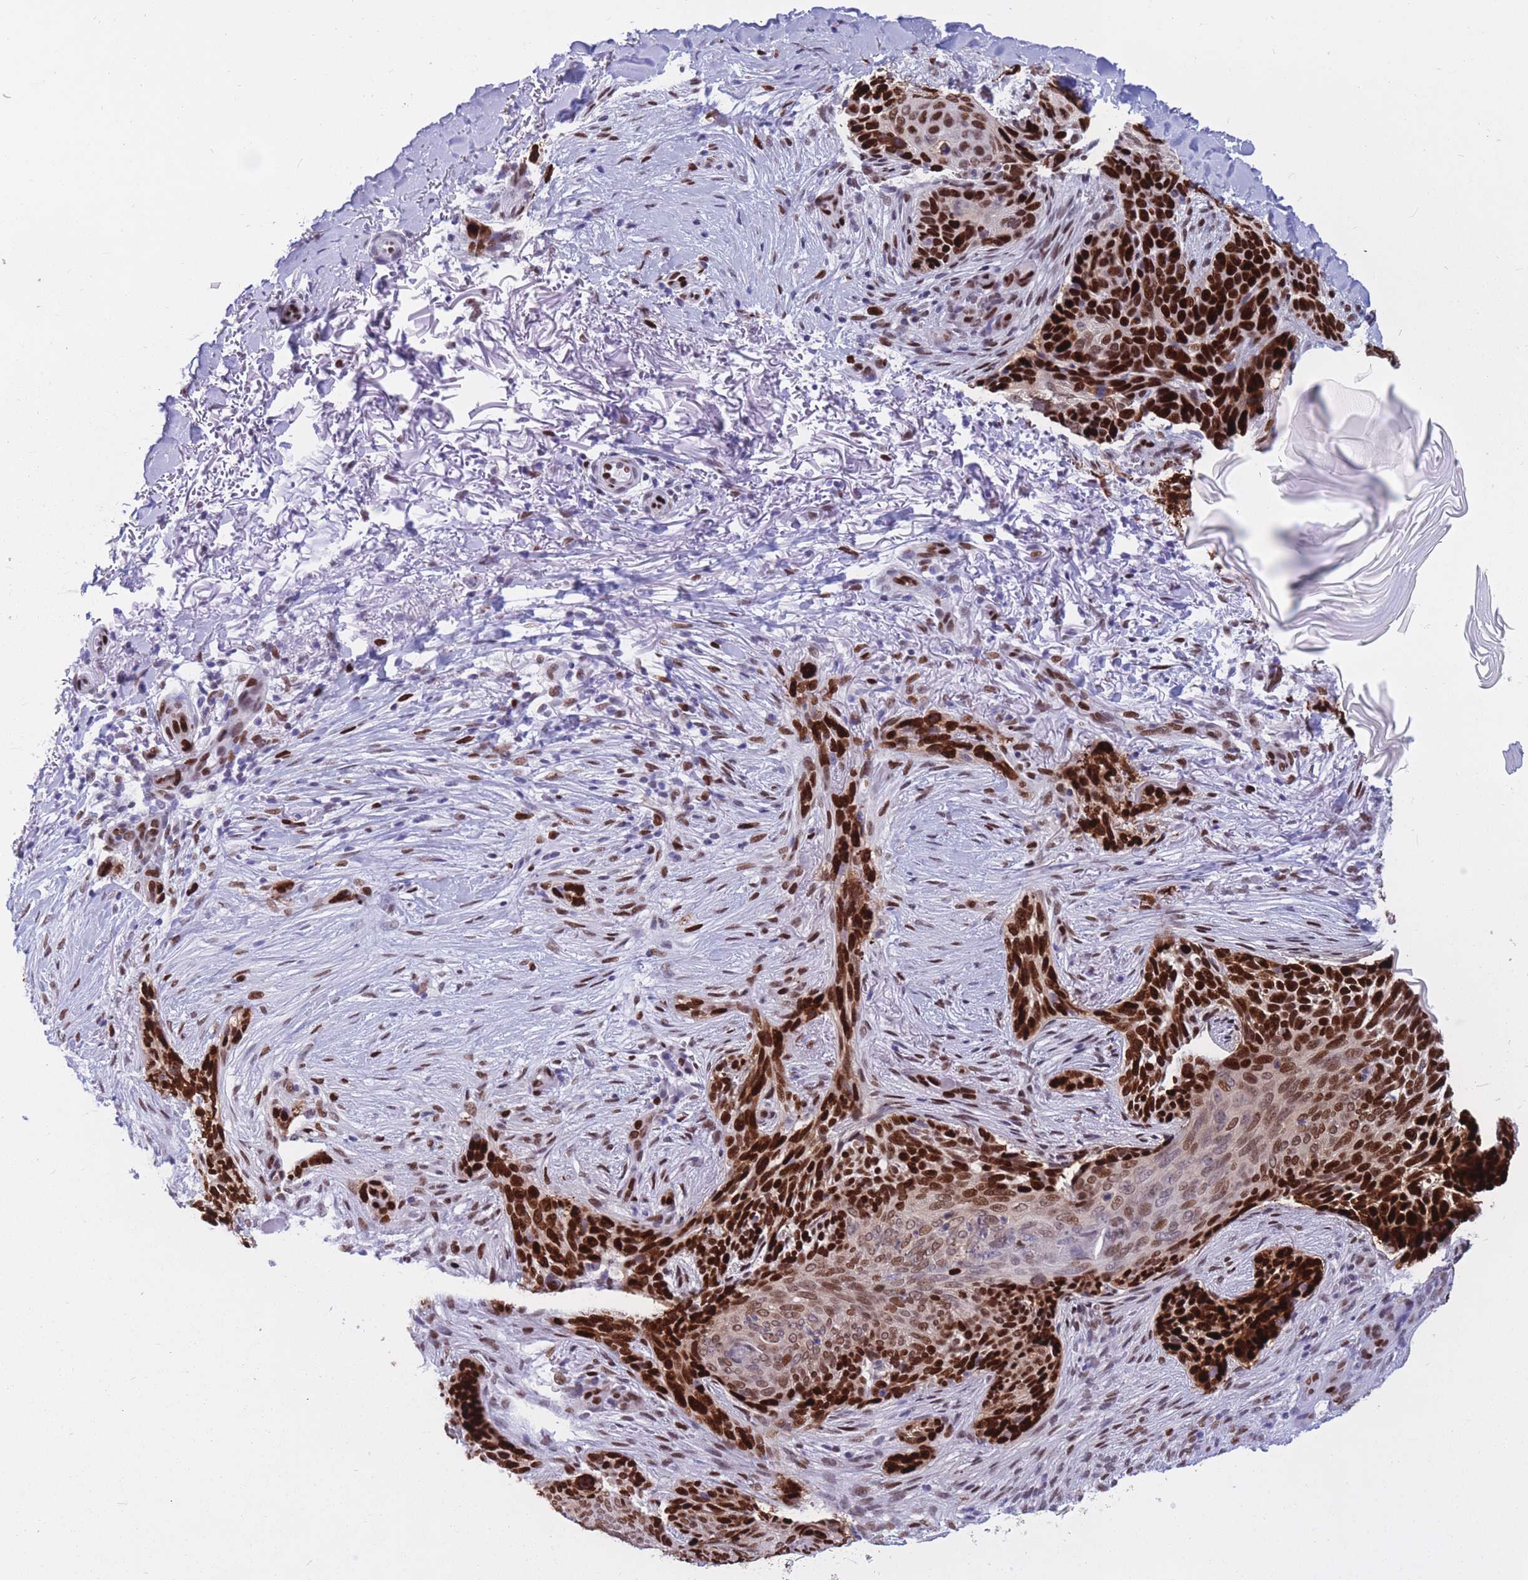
{"staining": {"intensity": "strong", "quantity": ">75%", "location": "nuclear"}, "tissue": "skin cancer", "cell_type": "Tumor cells", "image_type": "cancer", "snomed": [{"axis": "morphology", "description": "Normal tissue, NOS"}, {"axis": "morphology", "description": "Basal cell carcinoma"}, {"axis": "topography", "description": "Skin"}], "caption": "Immunohistochemistry (IHC) staining of skin basal cell carcinoma, which exhibits high levels of strong nuclear expression in approximately >75% of tumor cells indicating strong nuclear protein positivity. The staining was performed using DAB (brown) for protein detection and nuclei were counterstained in hematoxylin (blue).", "gene": "NASP", "patient": {"sex": "female", "age": 67}}